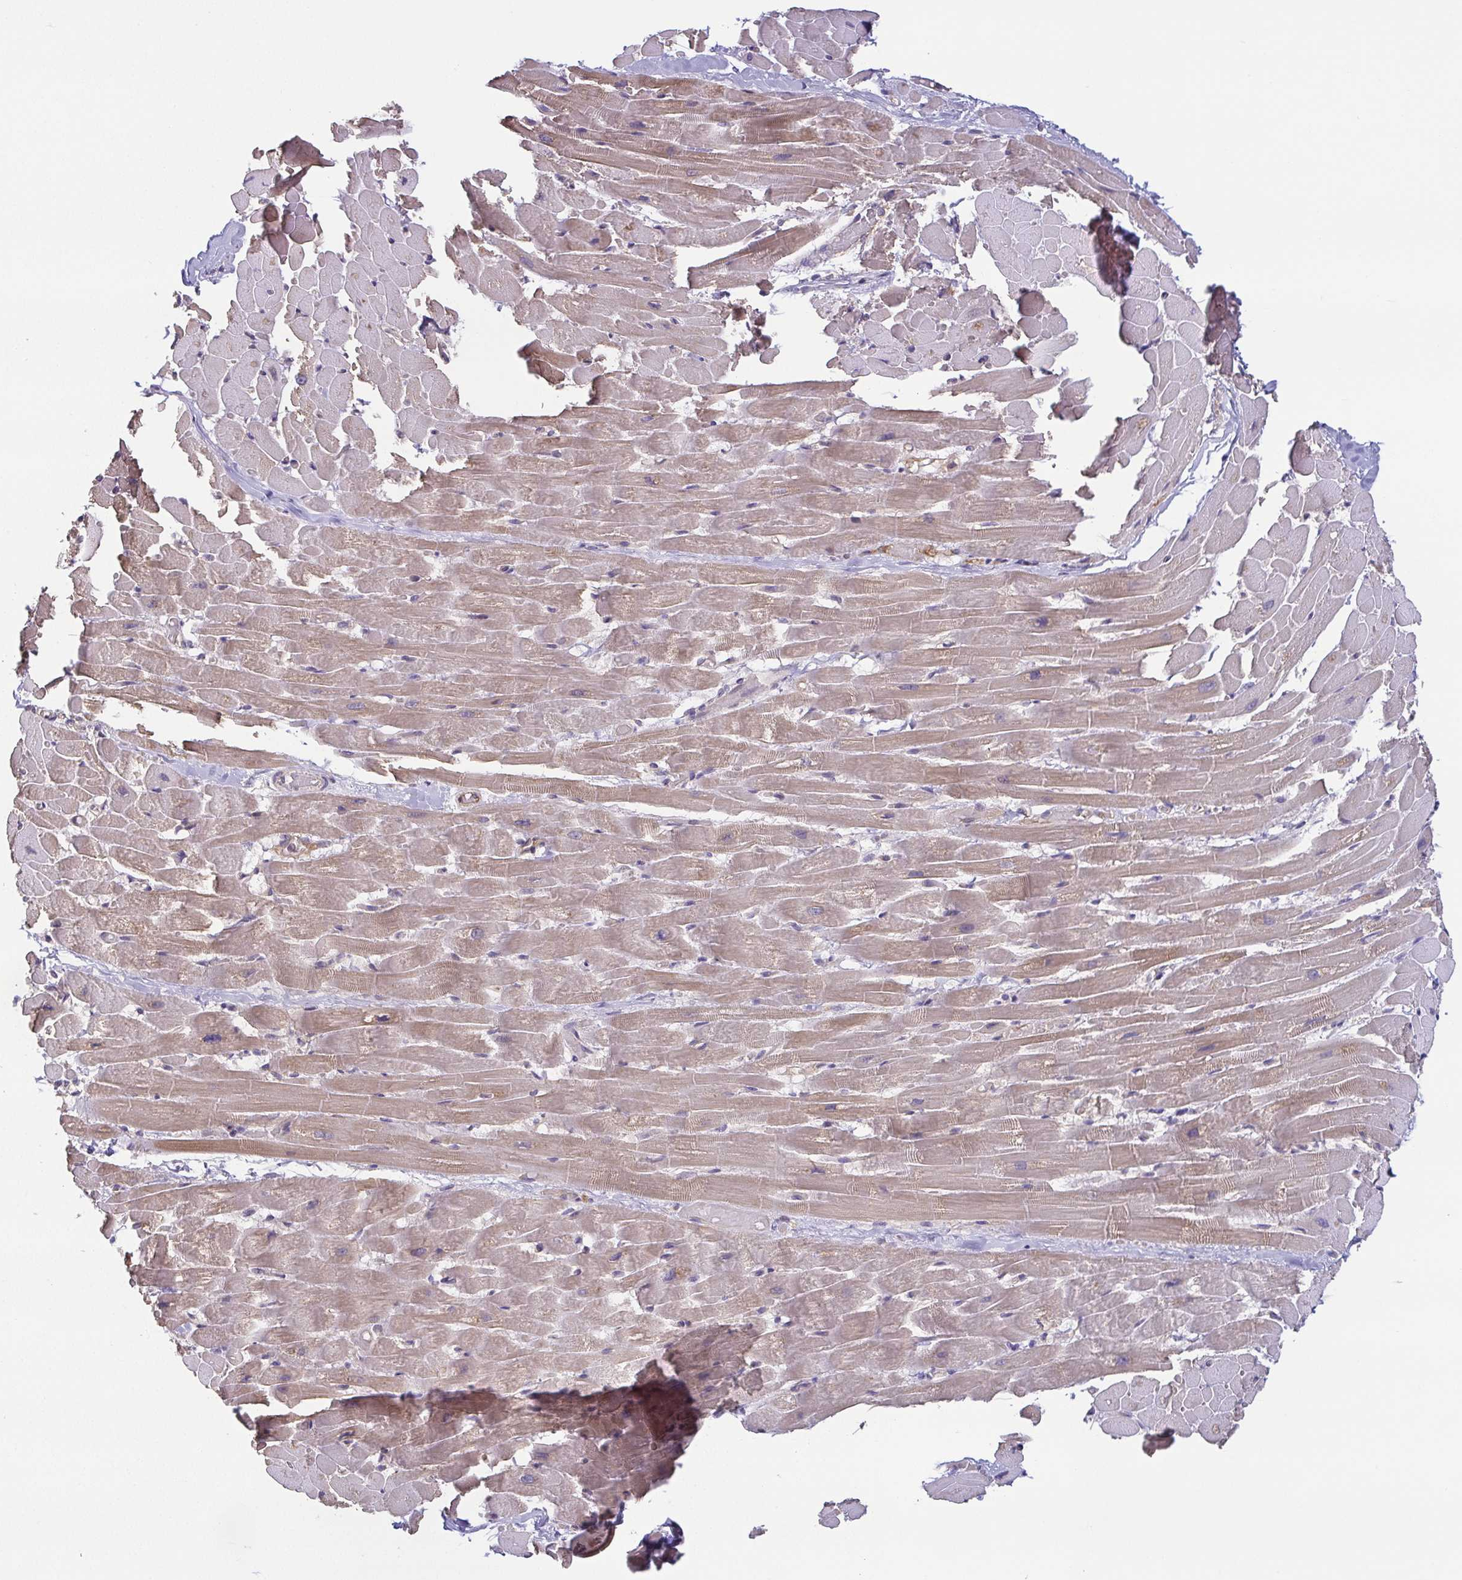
{"staining": {"intensity": "moderate", "quantity": ">75%", "location": "cytoplasmic/membranous"}, "tissue": "heart muscle", "cell_type": "Cardiomyocytes", "image_type": "normal", "snomed": [{"axis": "morphology", "description": "Normal tissue, NOS"}, {"axis": "topography", "description": "Heart"}], "caption": "A brown stain shows moderate cytoplasmic/membranous staining of a protein in cardiomyocytes of normal human heart muscle.", "gene": "OSBPL7", "patient": {"sex": "male", "age": 37}}